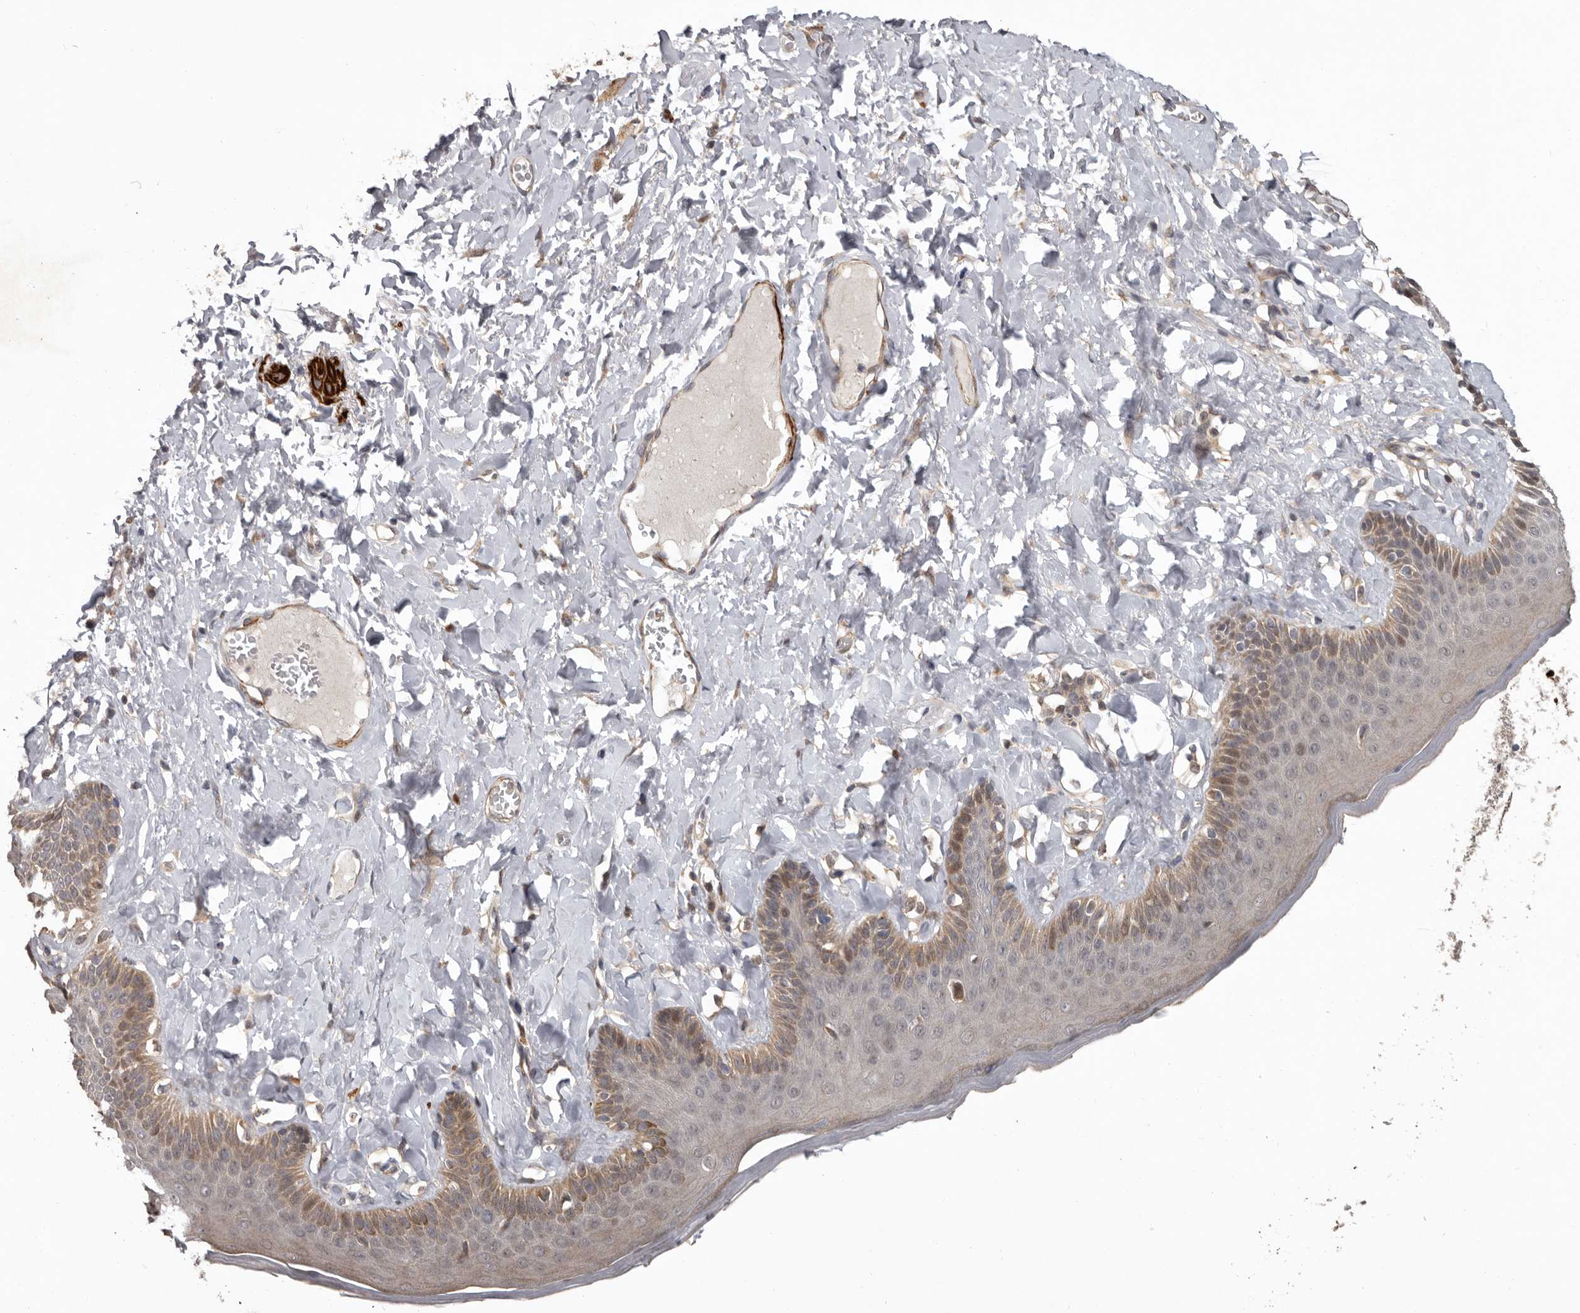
{"staining": {"intensity": "moderate", "quantity": "<25%", "location": "cytoplasmic/membranous"}, "tissue": "skin", "cell_type": "Epidermal cells", "image_type": "normal", "snomed": [{"axis": "morphology", "description": "Normal tissue, NOS"}, {"axis": "topography", "description": "Anal"}], "caption": "About <25% of epidermal cells in normal skin demonstrate moderate cytoplasmic/membranous protein staining as visualized by brown immunohistochemical staining.", "gene": "FGFR4", "patient": {"sex": "male", "age": 69}}